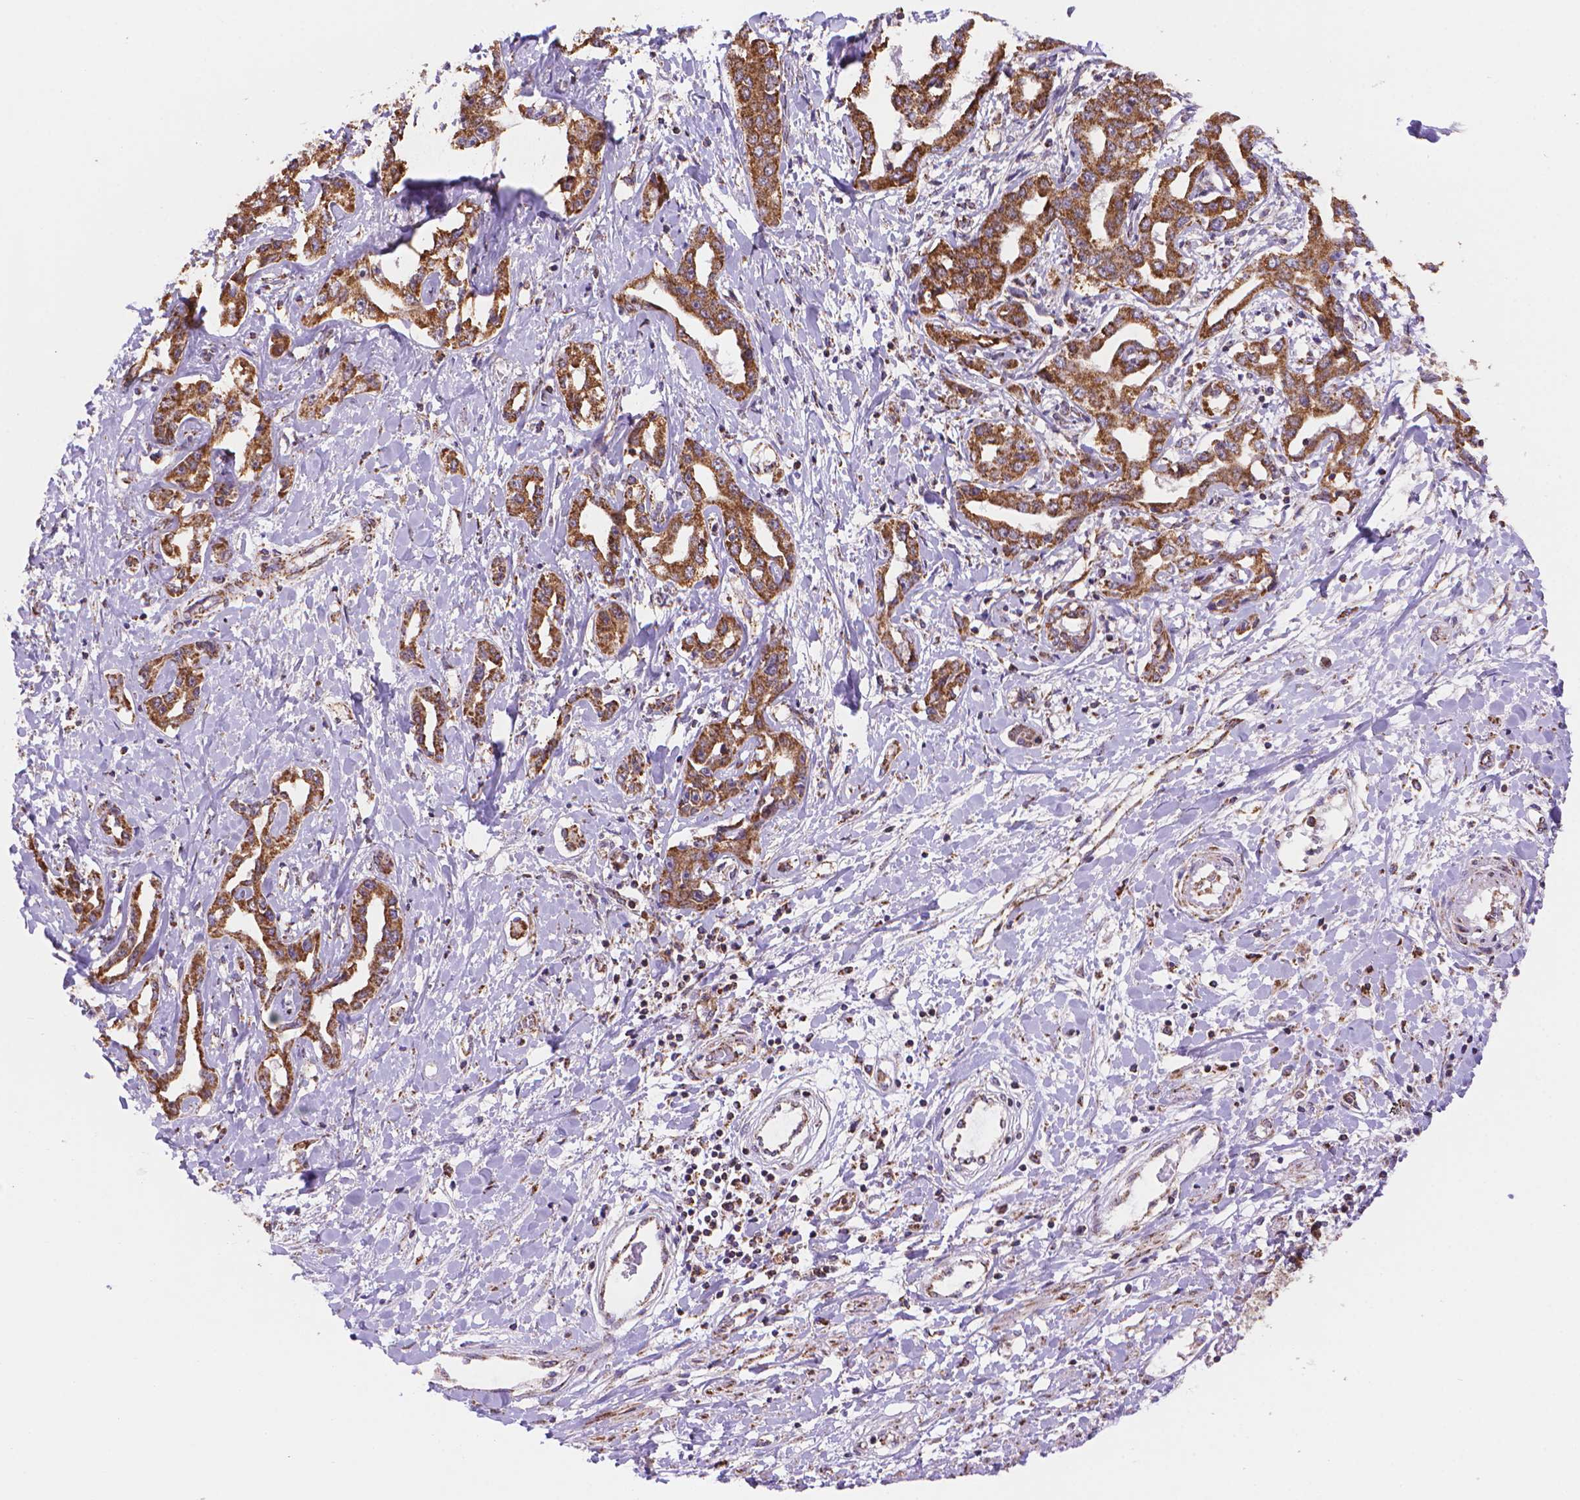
{"staining": {"intensity": "strong", "quantity": ">75%", "location": "cytoplasmic/membranous"}, "tissue": "liver cancer", "cell_type": "Tumor cells", "image_type": "cancer", "snomed": [{"axis": "morphology", "description": "Cholangiocarcinoma"}, {"axis": "topography", "description": "Liver"}], "caption": "This image shows immunohistochemistry (IHC) staining of liver cancer (cholangiocarcinoma), with high strong cytoplasmic/membranous positivity in approximately >75% of tumor cells.", "gene": "CYYR1", "patient": {"sex": "male", "age": 59}}